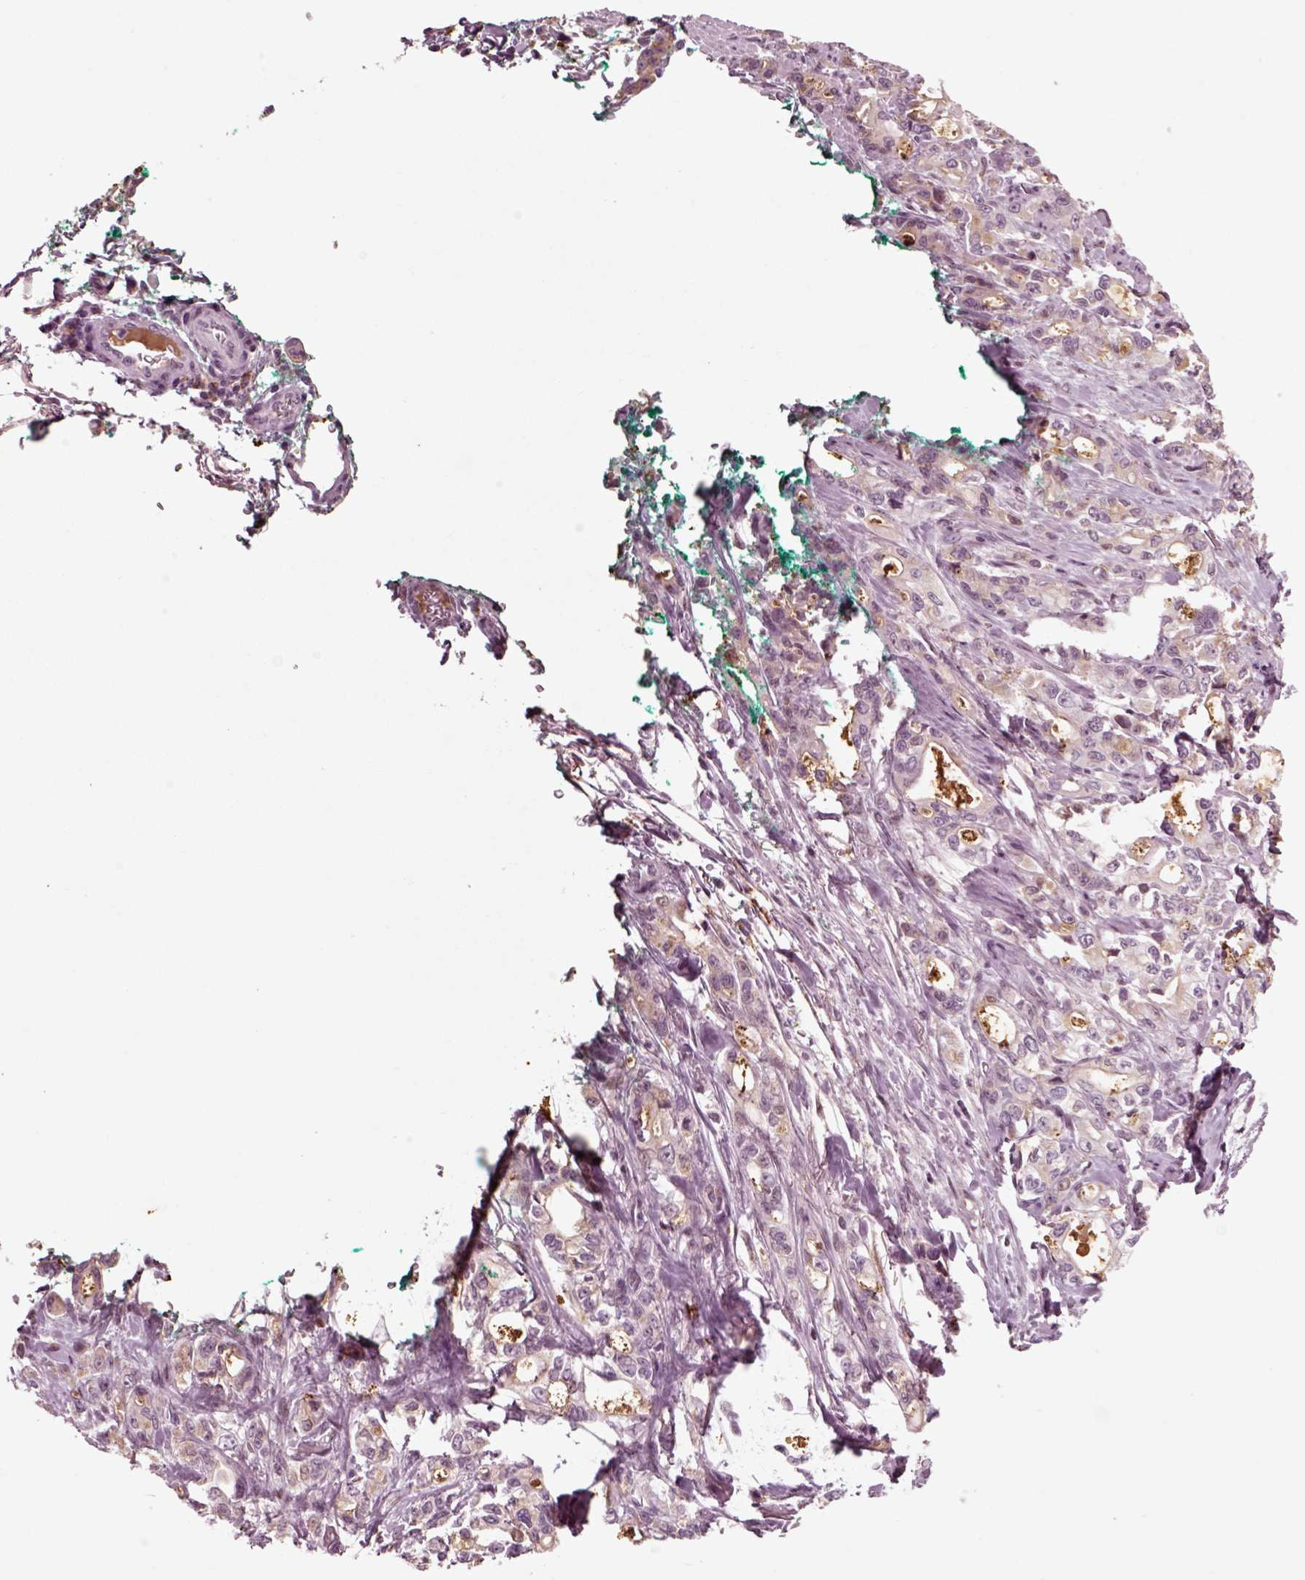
{"staining": {"intensity": "weak", "quantity": "<25%", "location": "cytoplasmic/membranous"}, "tissue": "stomach cancer", "cell_type": "Tumor cells", "image_type": "cancer", "snomed": [{"axis": "morphology", "description": "Adenocarcinoma, NOS"}, {"axis": "topography", "description": "Stomach"}], "caption": "Image shows no protein staining in tumor cells of stomach cancer tissue.", "gene": "CHGB", "patient": {"sex": "male", "age": 63}}